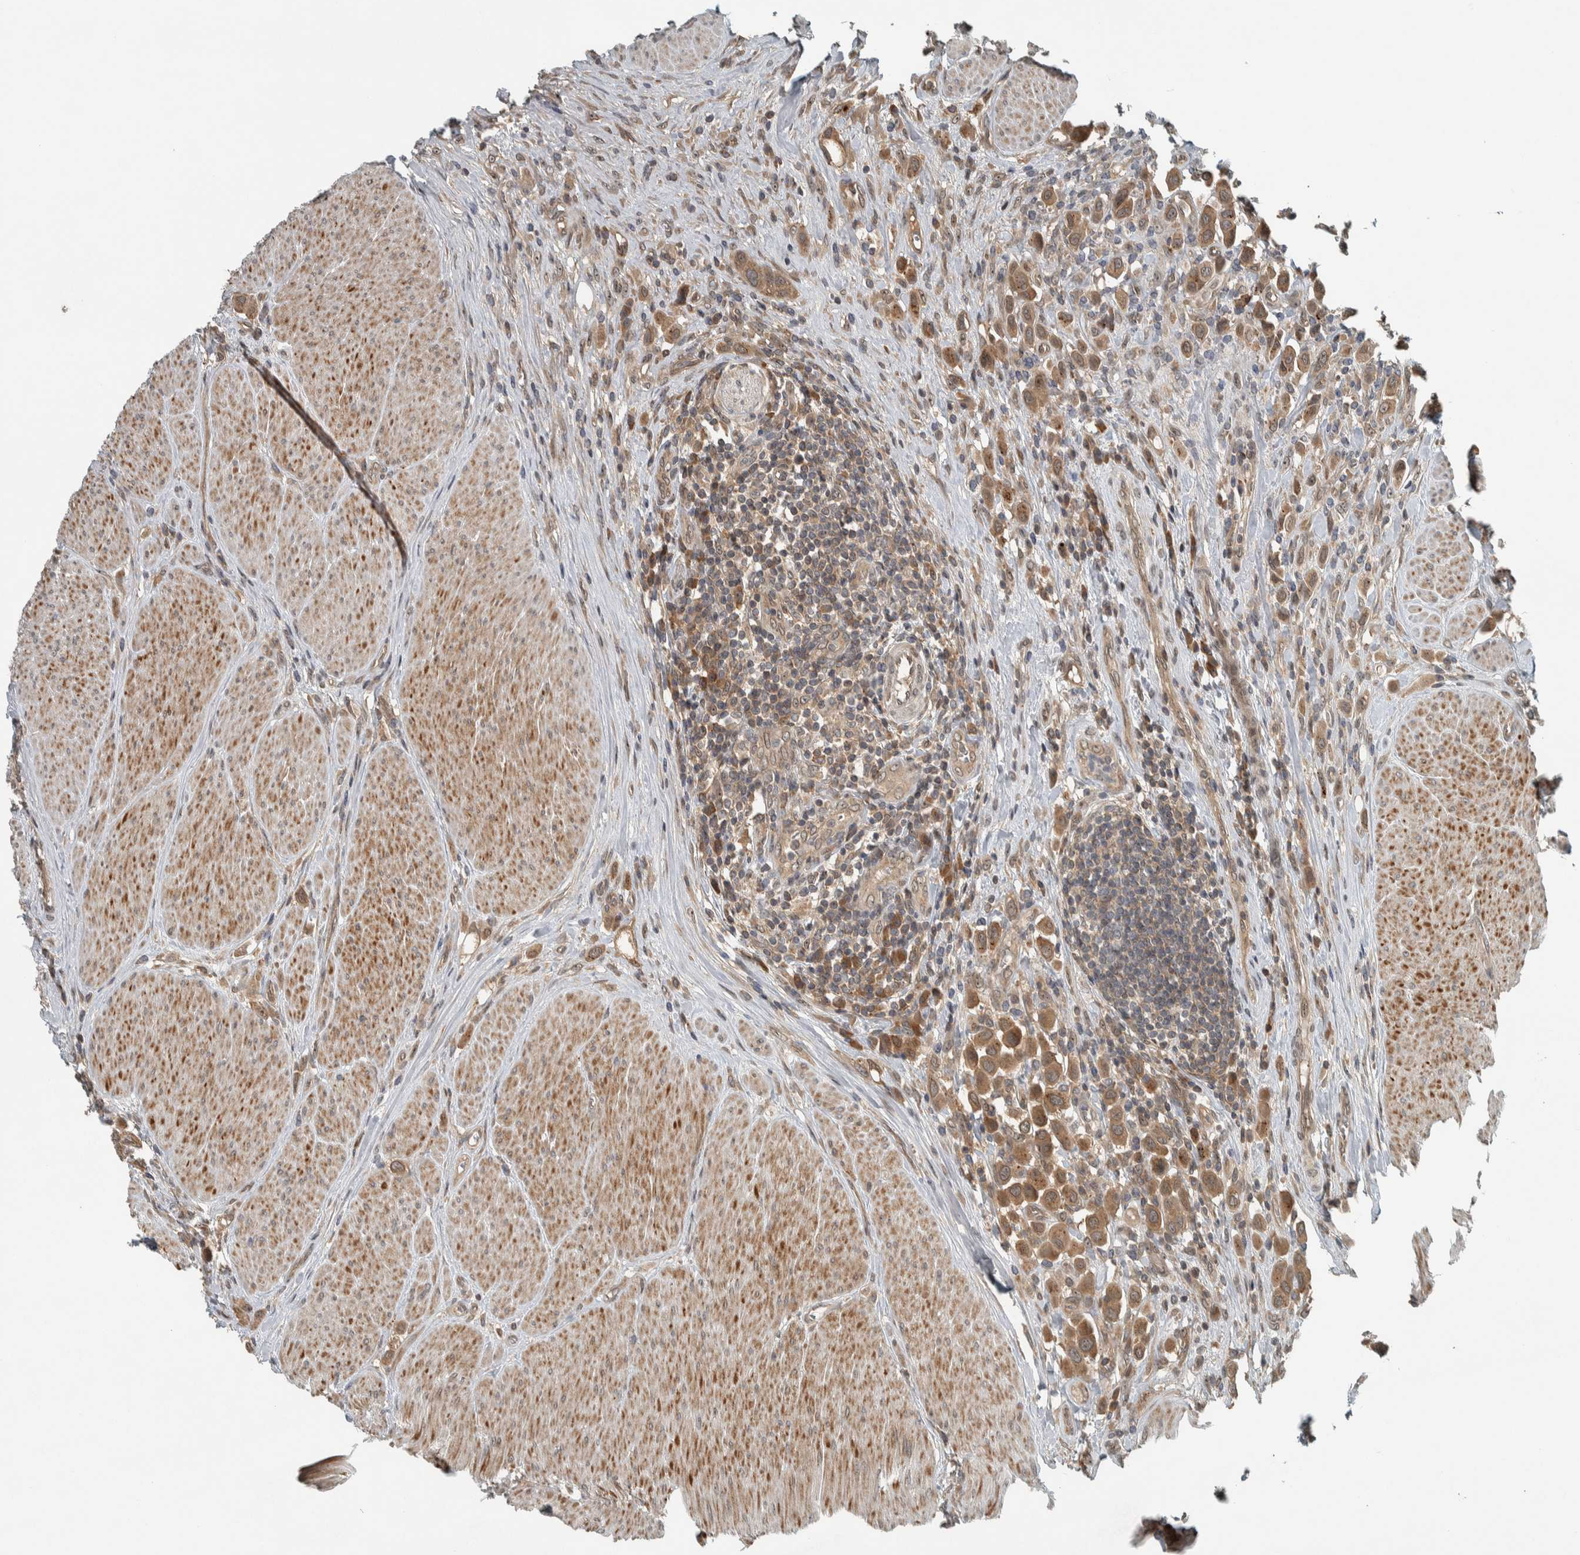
{"staining": {"intensity": "moderate", "quantity": ">75%", "location": "cytoplasmic/membranous"}, "tissue": "urothelial cancer", "cell_type": "Tumor cells", "image_type": "cancer", "snomed": [{"axis": "morphology", "description": "Urothelial carcinoma, High grade"}, {"axis": "topography", "description": "Urinary bladder"}], "caption": "This micrograph displays urothelial cancer stained with immunohistochemistry (IHC) to label a protein in brown. The cytoplasmic/membranous of tumor cells show moderate positivity for the protein. Nuclei are counter-stained blue.", "gene": "XPO5", "patient": {"sex": "male", "age": 50}}